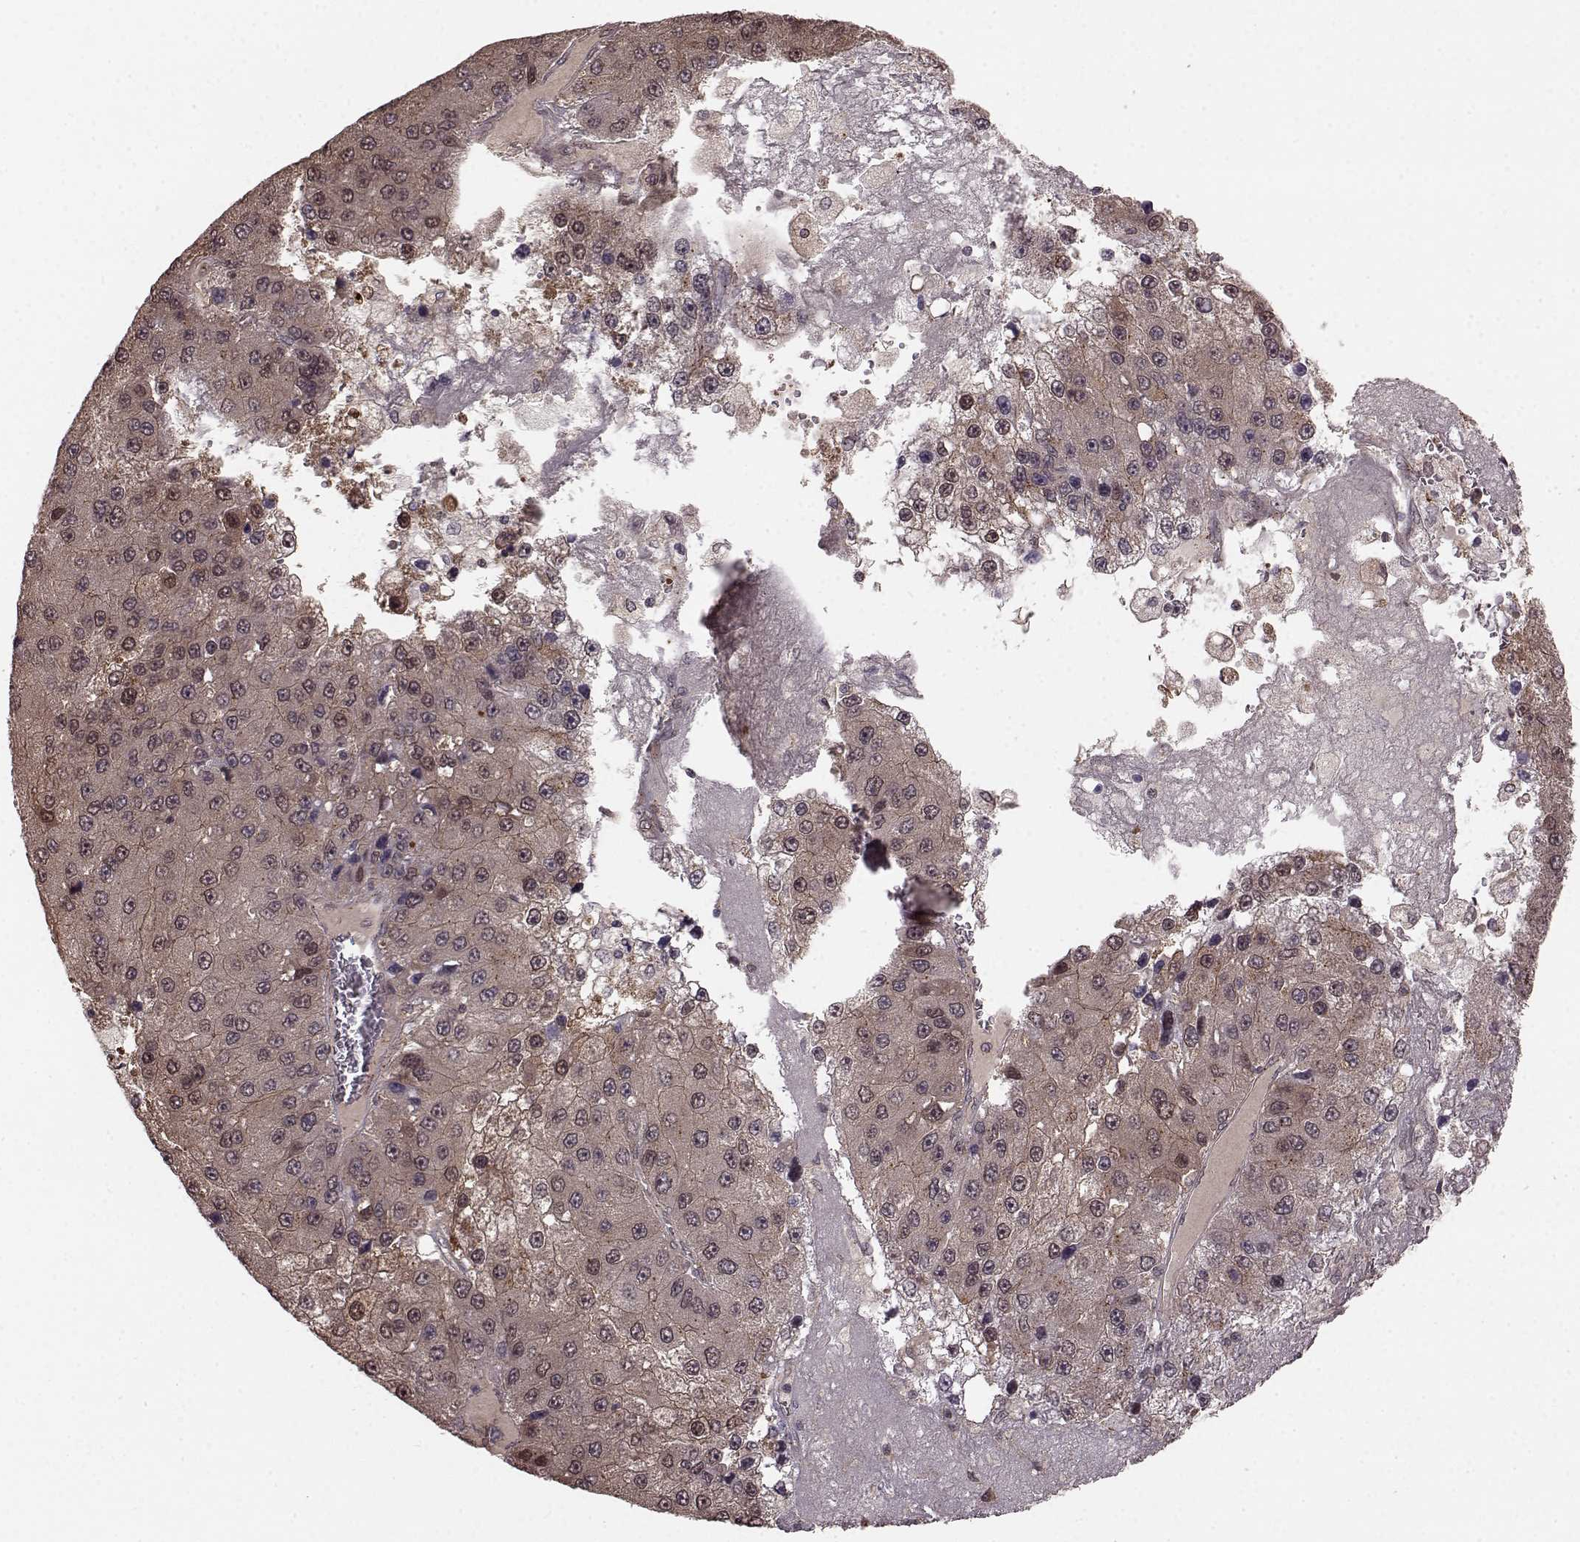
{"staining": {"intensity": "weak", "quantity": "25%-75%", "location": "cytoplasmic/membranous"}, "tissue": "liver cancer", "cell_type": "Tumor cells", "image_type": "cancer", "snomed": [{"axis": "morphology", "description": "Carcinoma, Hepatocellular, NOS"}, {"axis": "topography", "description": "Liver"}], "caption": "The image demonstrates a brown stain indicating the presence of a protein in the cytoplasmic/membranous of tumor cells in hepatocellular carcinoma (liver). Using DAB (3,3'-diaminobenzidine) (brown) and hematoxylin (blue) stains, captured at high magnification using brightfield microscopy.", "gene": "GSS", "patient": {"sex": "female", "age": 73}}